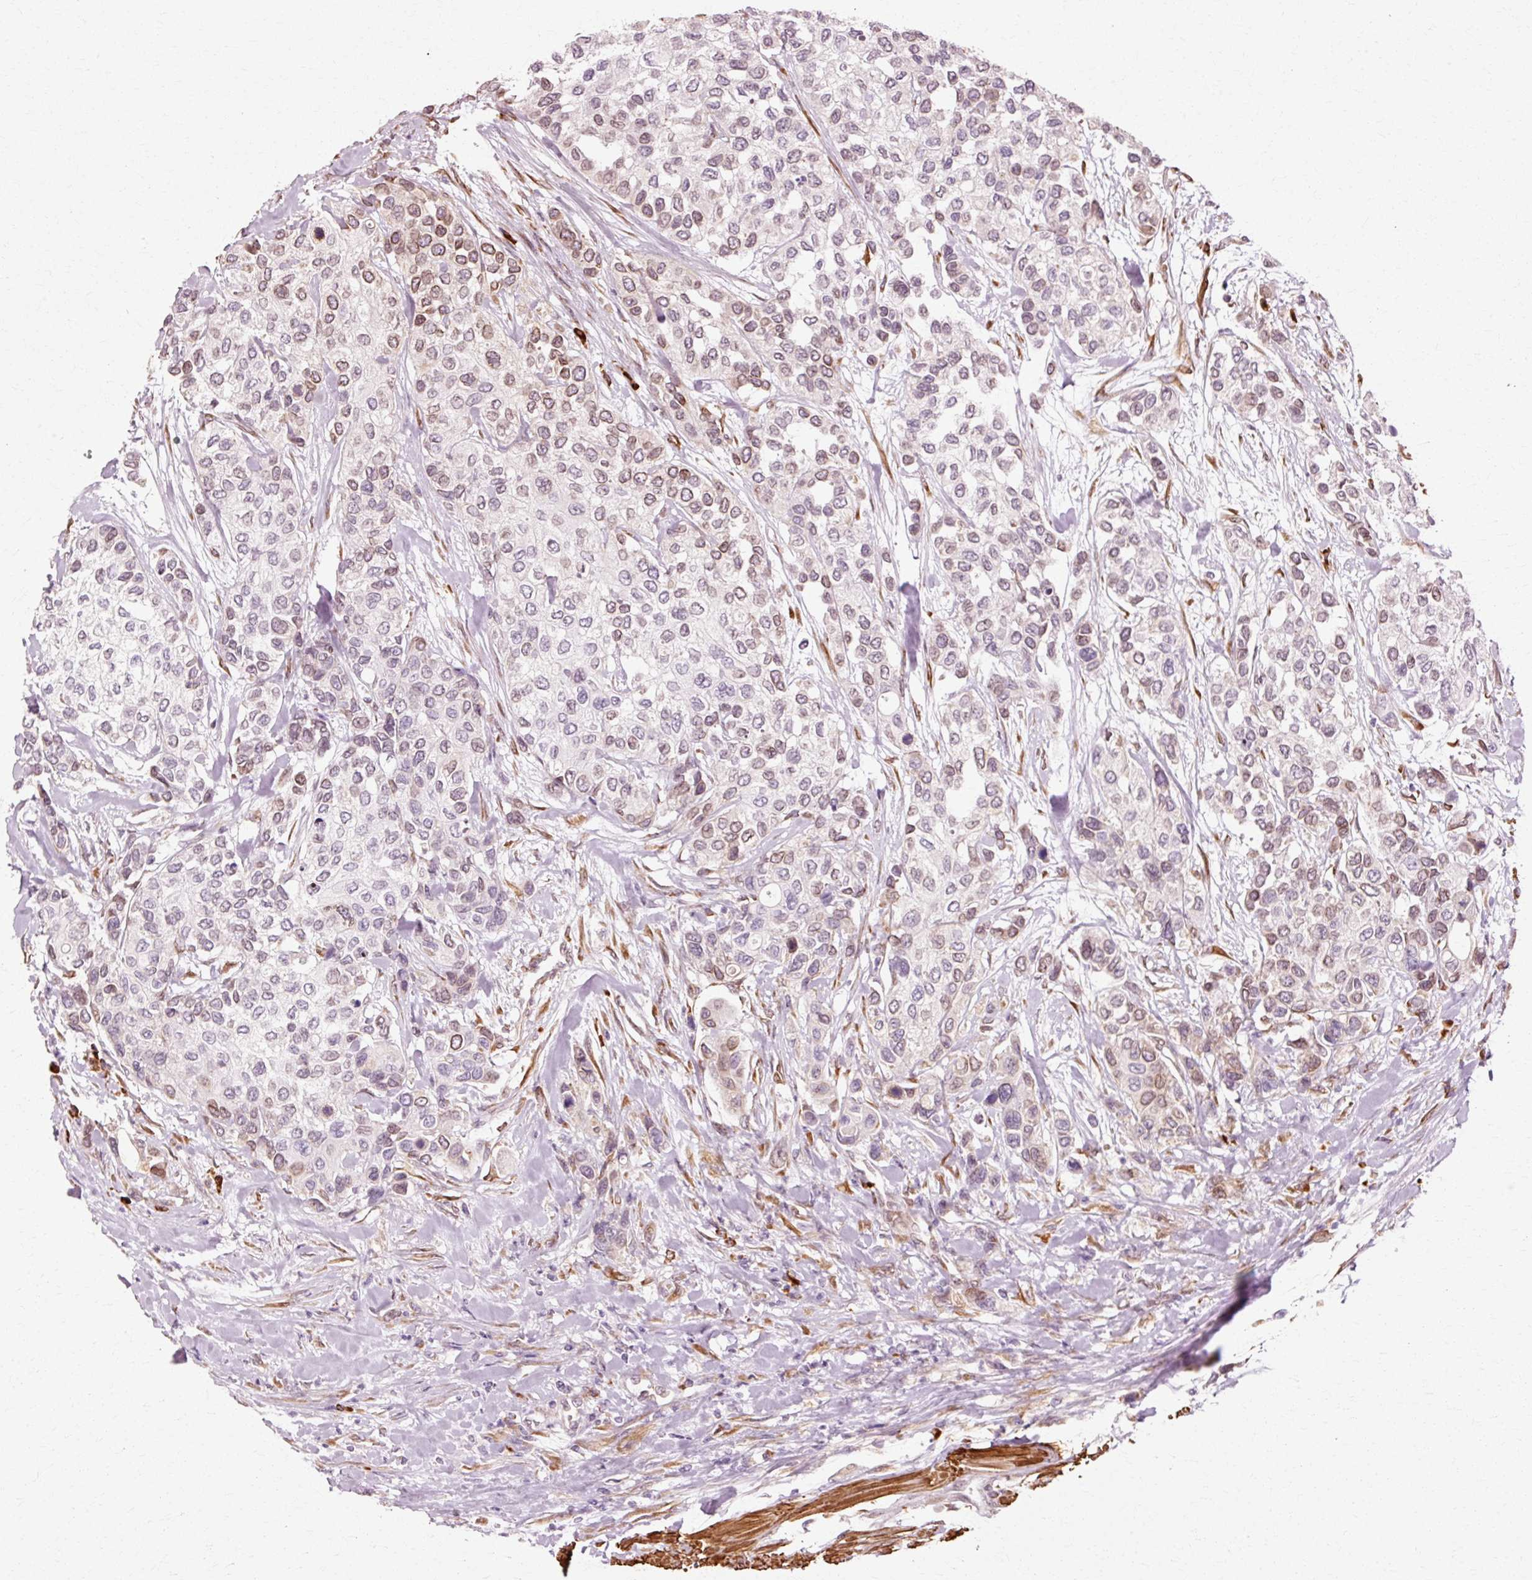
{"staining": {"intensity": "moderate", "quantity": "25%-75%", "location": "cytoplasmic/membranous,nuclear"}, "tissue": "urothelial cancer", "cell_type": "Tumor cells", "image_type": "cancer", "snomed": [{"axis": "morphology", "description": "Normal tissue, NOS"}, {"axis": "morphology", "description": "Urothelial carcinoma, High grade"}, {"axis": "topography", "description": "Vascular tissue"}, {"axis": "topography", "description": "Urinary bladder"}], "caption": "Urothelial cancer was stained to show a protein in brown. There is medium levels of moderate cytoplasmic/membranous and nuclear staining in approximately 25%-75% of tumor cells.", "gene": "RGPD5", "patient": {"sex": "female", "age": 56}}